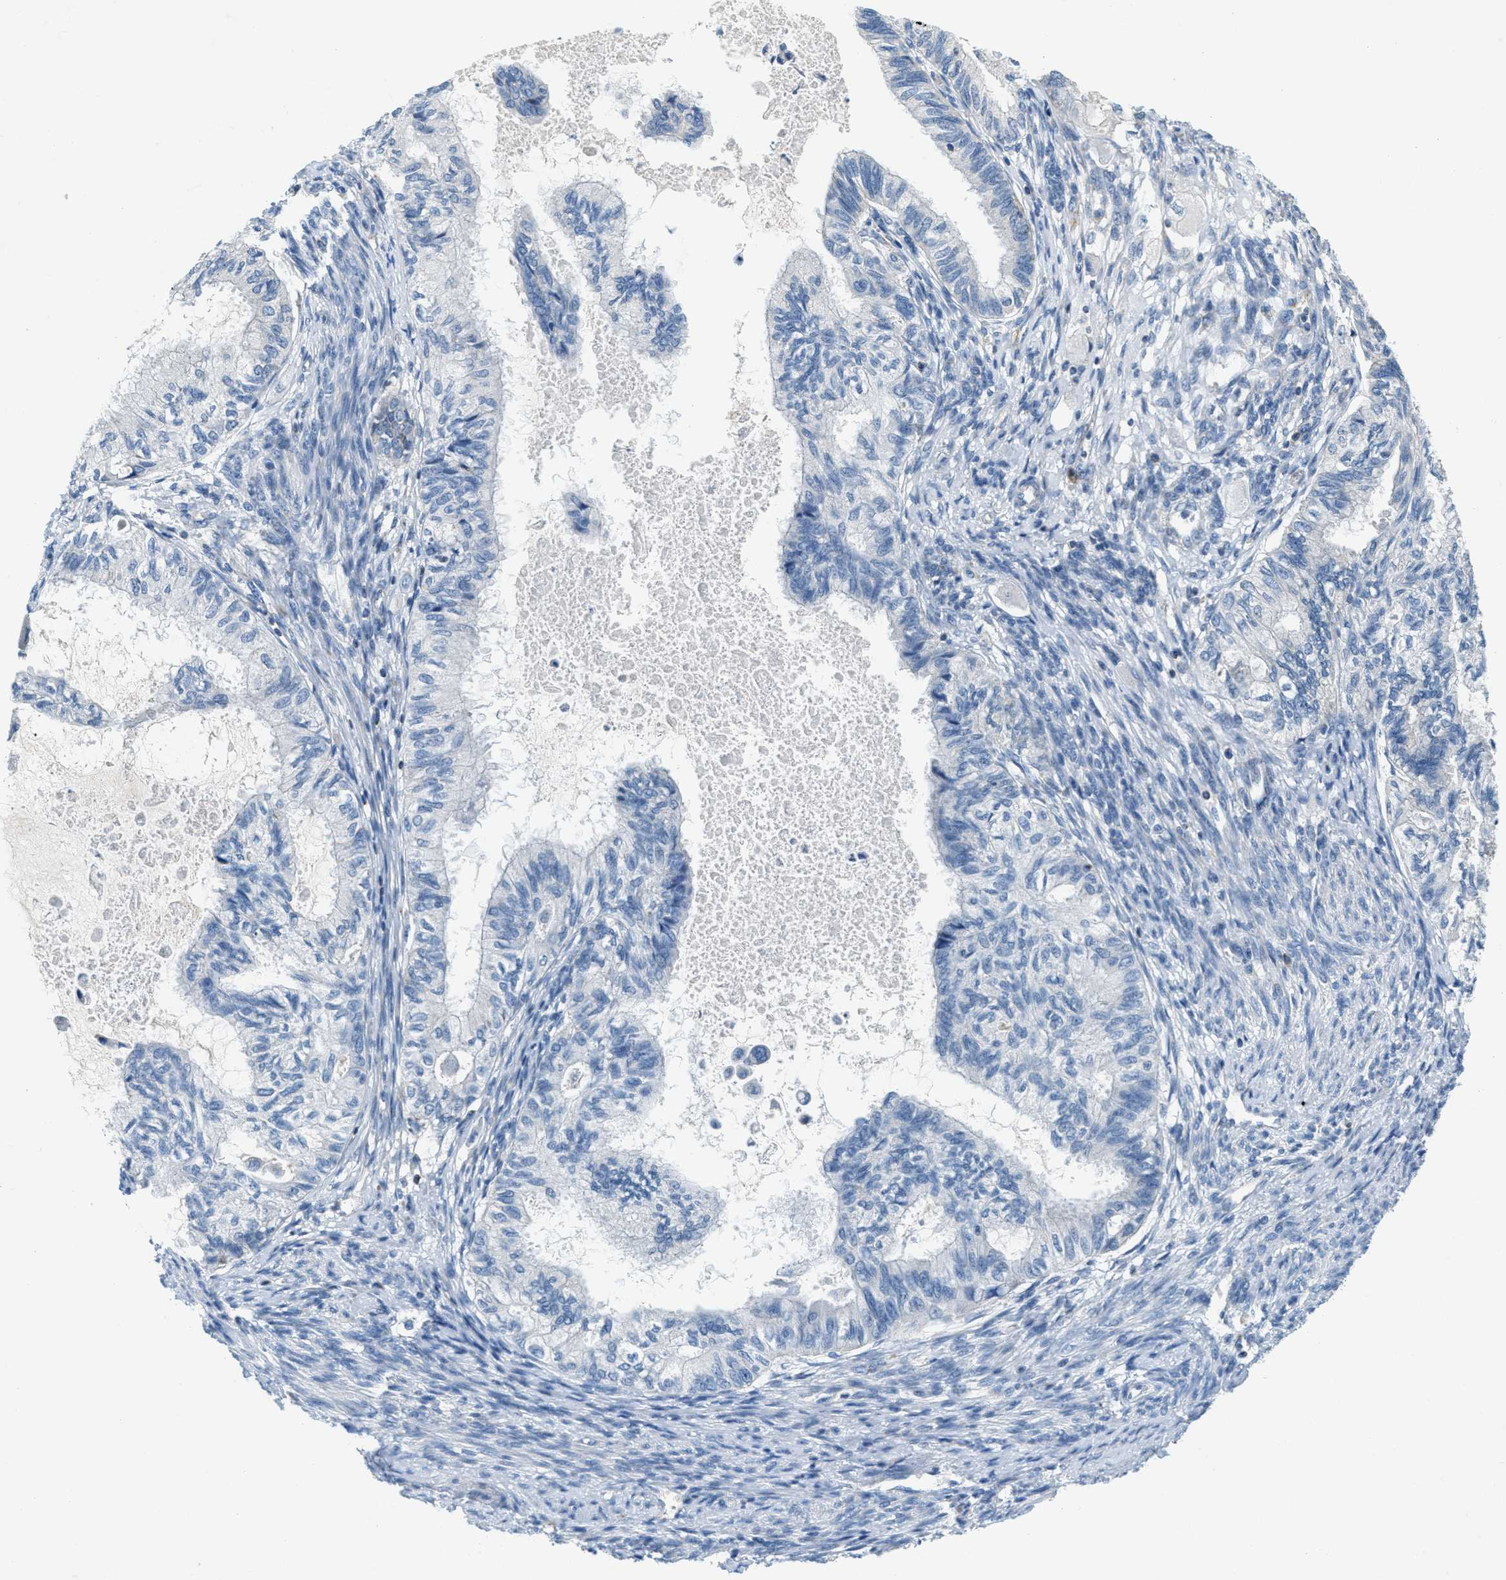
{"staining": {"intensity": "negative", "quantity": "none", "location": "none"}, "tissue": "cervical cancer", "cell_type": "Tumor cells", "image_type": "cancer", "snomed": [{"axis": "morphology", "description": "Normal tissue, NOS"}, {"axis": "morphology", "description": "Adenocarcinoma, NOS"}, {"axis": "topography", "description": "Cervix"}, {"axis": "topography", "description": "Endometrium"}], "caption": "Cervical cancer was stained to show a protein in brown. There is no significant staining in tumor cells.", "gene": "CA4", "patient": {"sex": "female", "age": 86}}